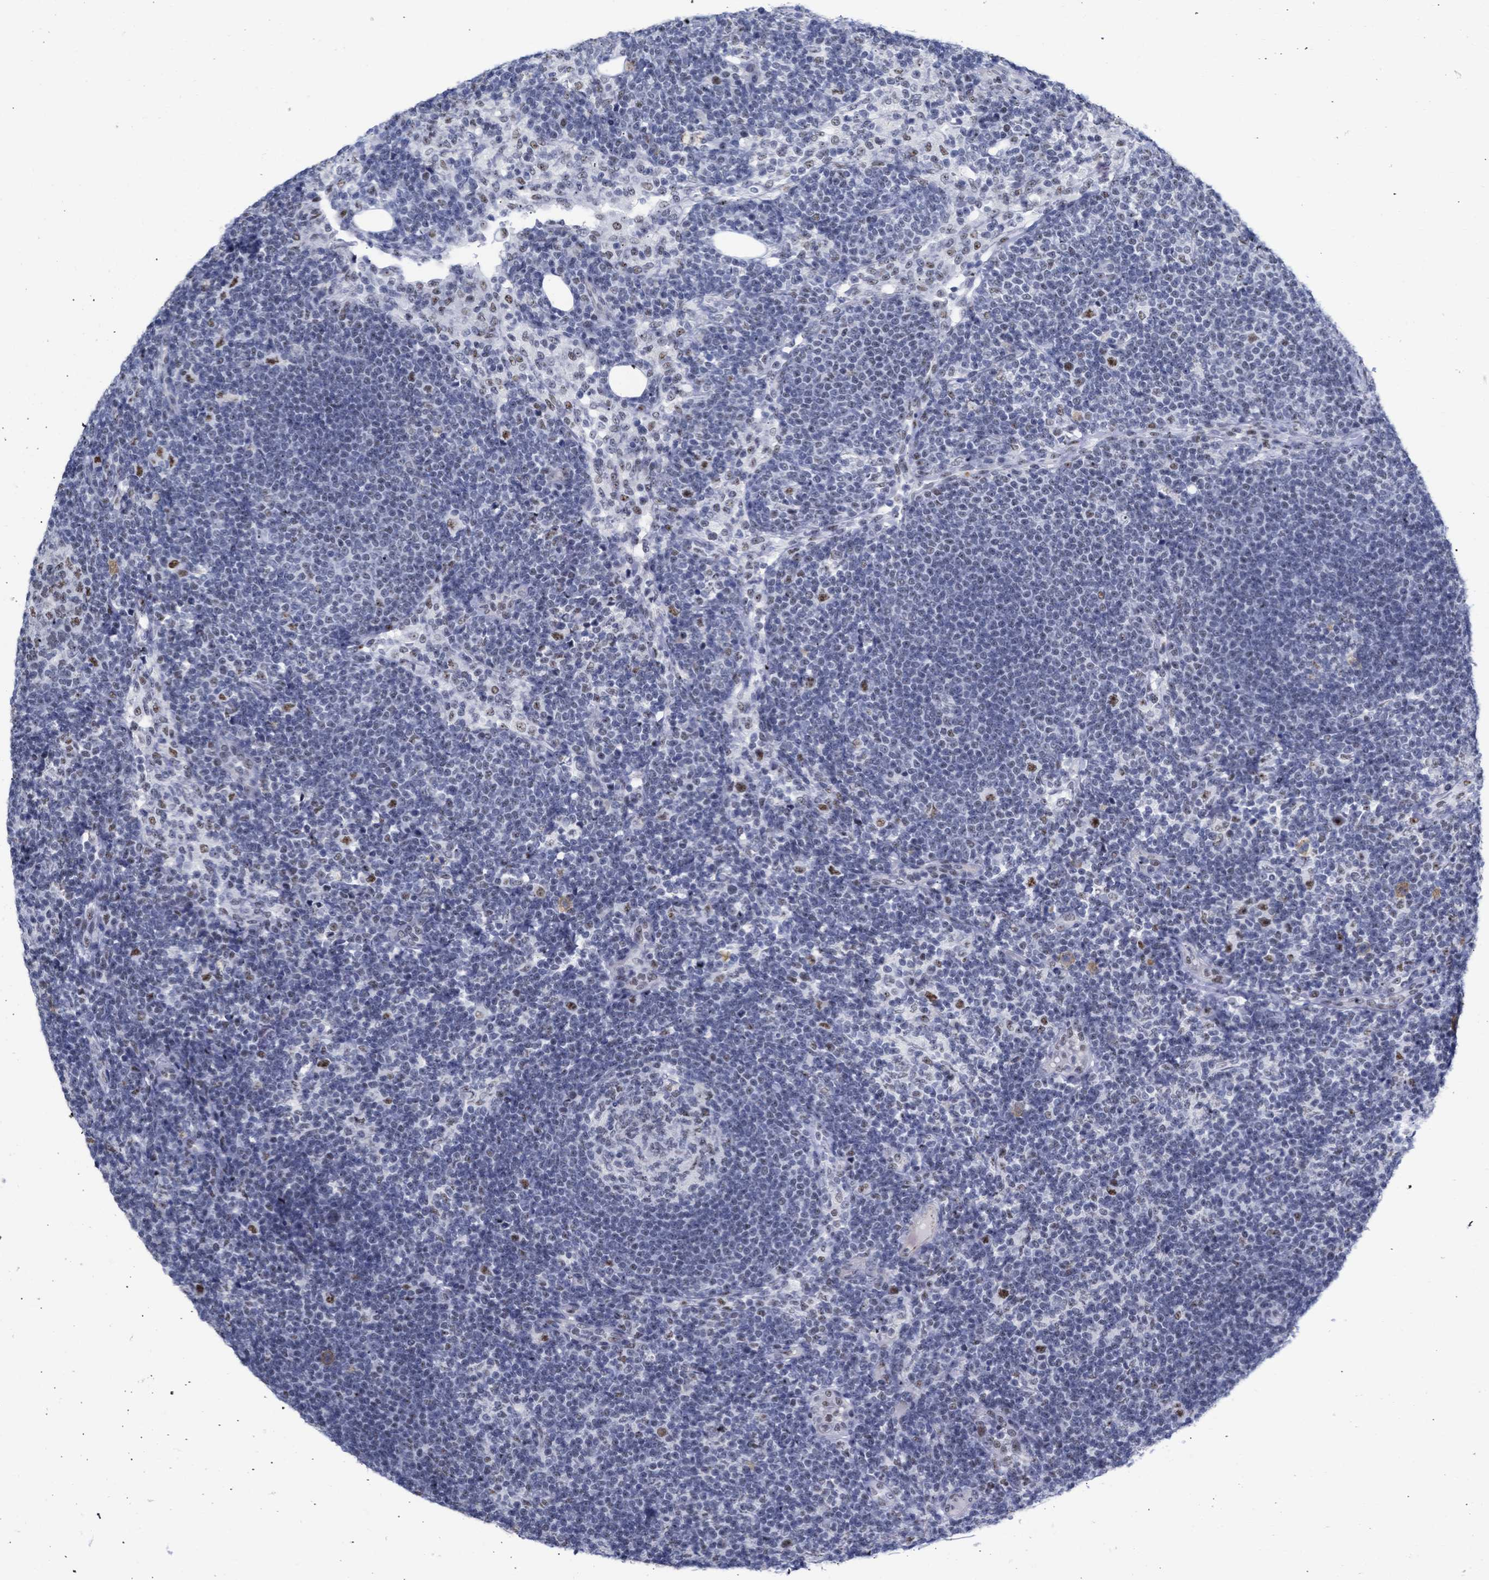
{"staining": {"intensity": "moderate", "quantity": "<25%", "location": "nuclear"}, "tissue": "lymph node", "cell_type": "Germinal center cells", "image_type": "normal", "snomed": [{"axis": "morphology", "description": "Normal tissue, NOS"}, {"axis": "morphology", "description": "Carcinoid, malignant, NOS"}, {"axis": "topography", "description": "Lymph node"}], "caption": "Human lymph node stained with a brown dye shows moderate nuclear positive positivity in approximately <25% of germinal center cells.", "gene": "DDX41", "patient": {"sex": "male", "age": 47}}